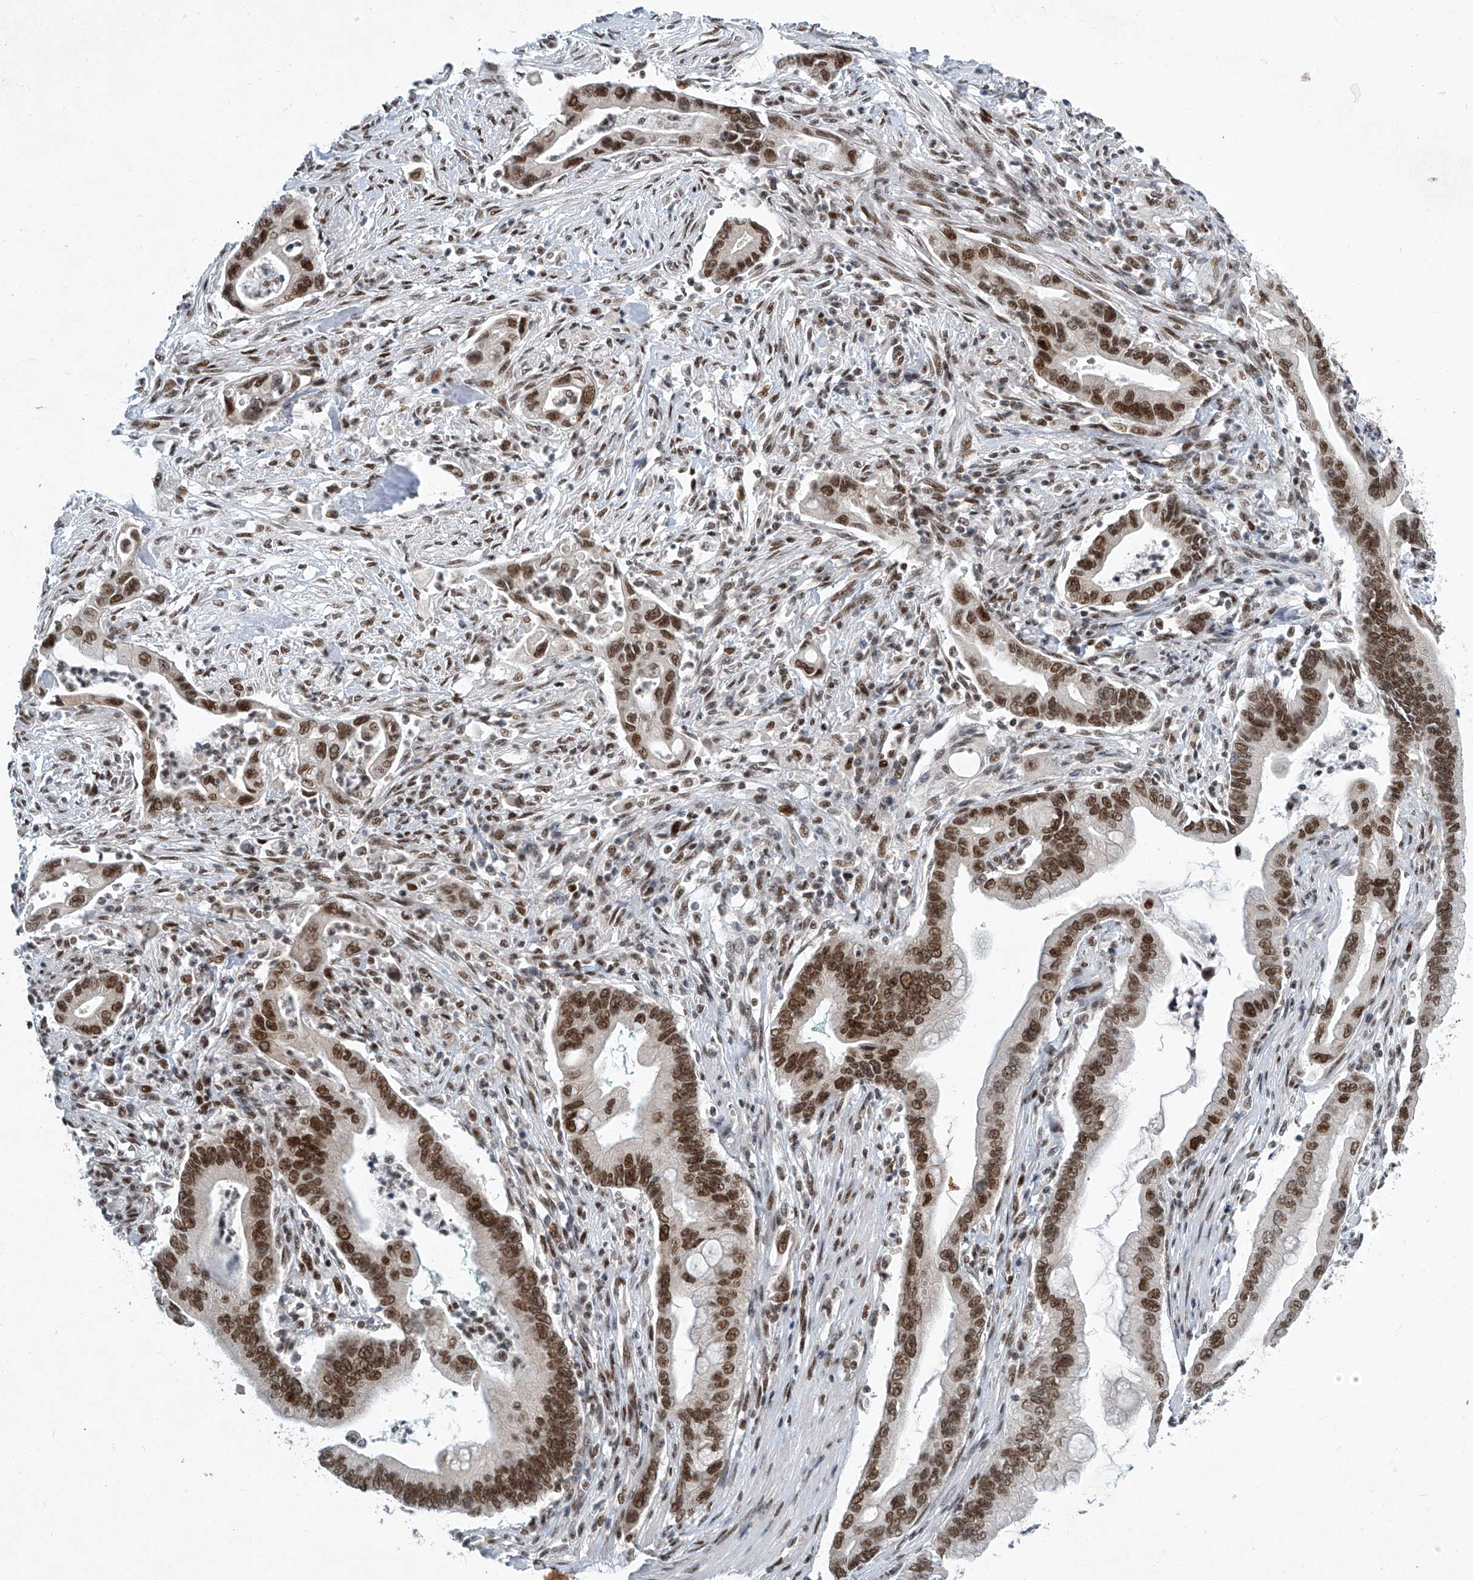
{"staining": {"intensity": "moderate", "quantity": ">75%", "location": "nuclear"}, "tissue": "pancreatic cancer", "cell_type": "Tumor cells", "image_type": "cancer", "snomed": [{"axis": "morphology", "description": "Adenocarcinoma, NOS"}, {"axis": "topography", "description": "Pancreas"}], "caption": "Pancreatic cancer stained with immunohistochemistry shows moderate nuclear expression in about >75% of tumor cells.", "gene": "TFDP1", "patient": {"sex": "male", "age": 78}}